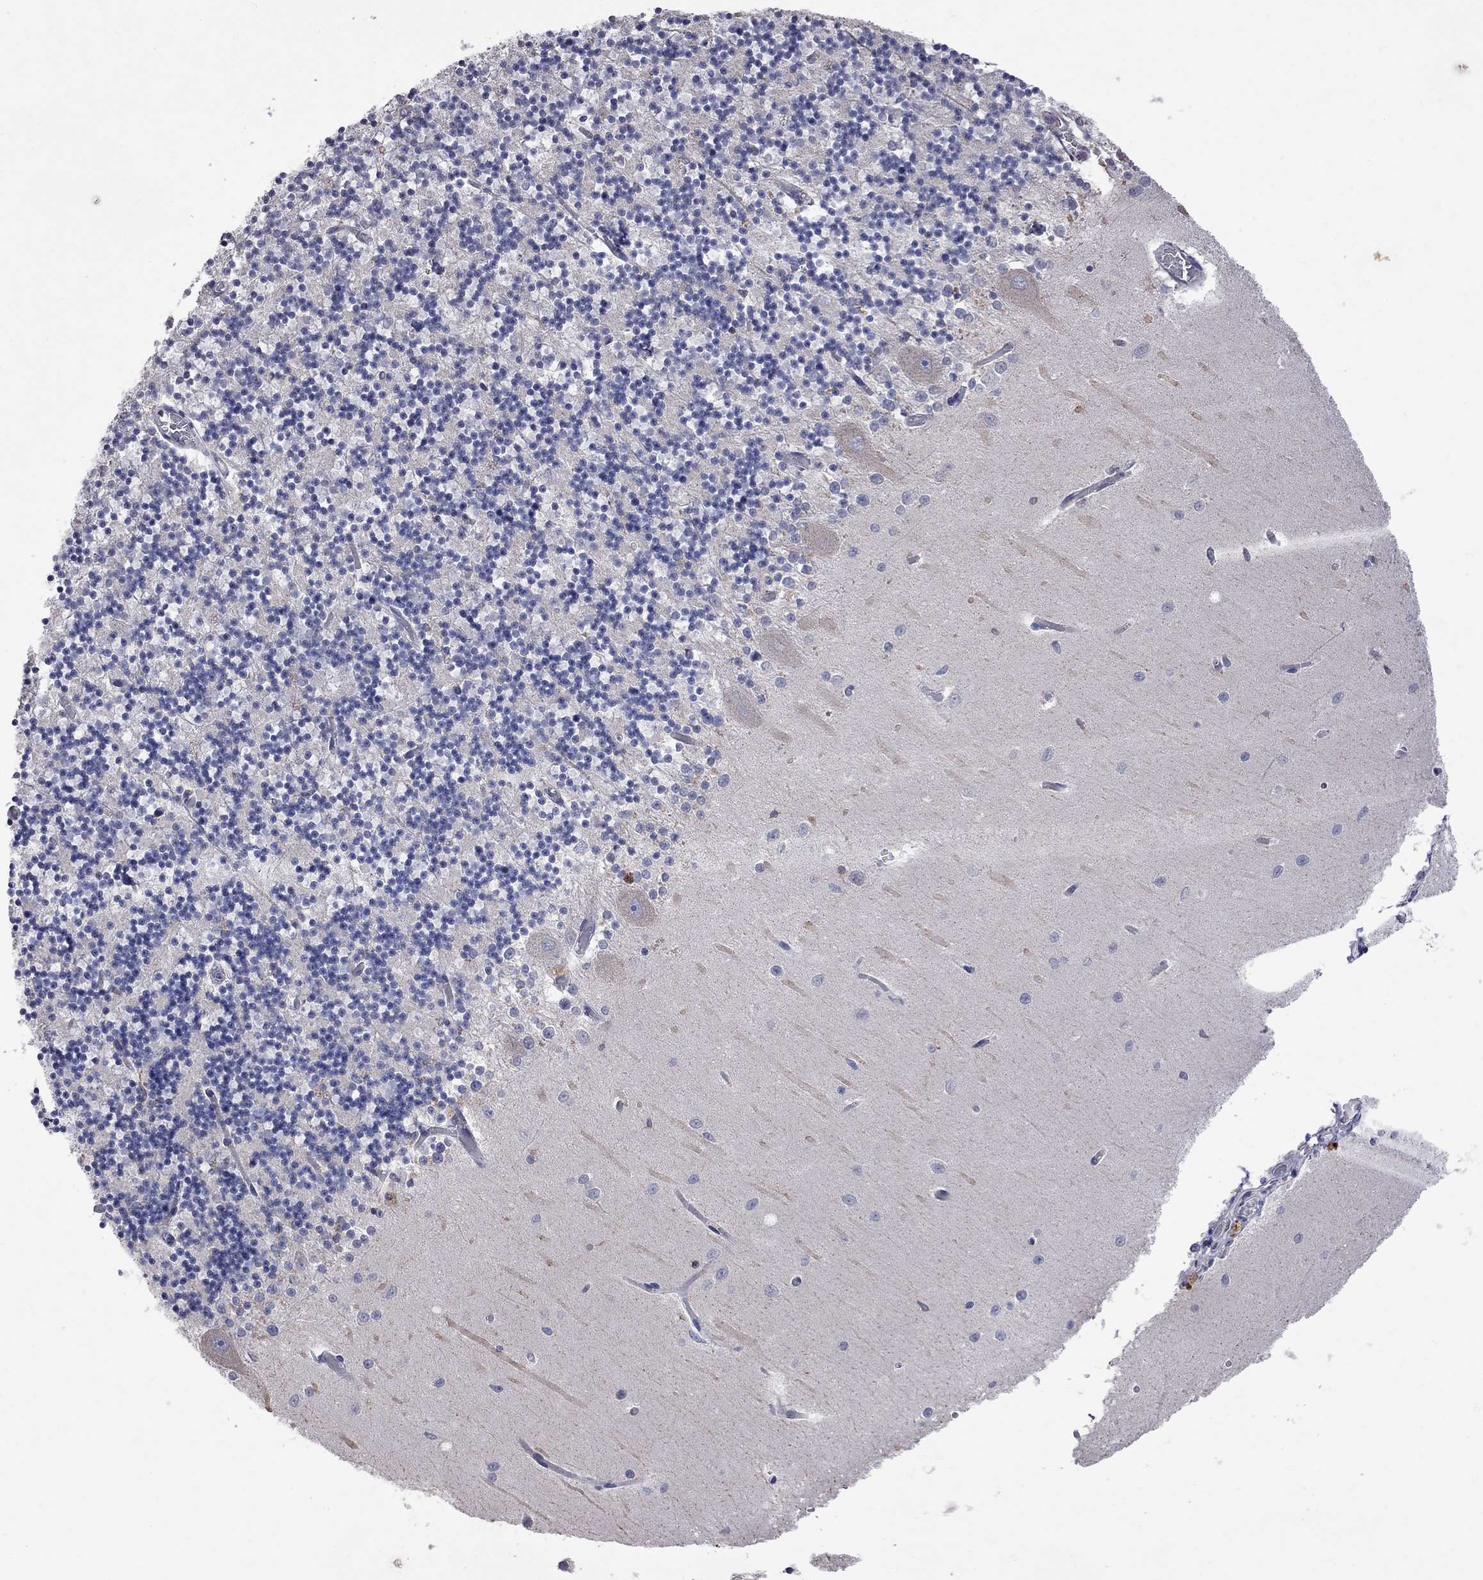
{"staining": {"intensity": "negative", "quantity": "none", "location": "none"}, "tissue": "cerebellum", "cell_type": "Cells in granular layer", "image_type": "normal", "snomed": [{"axis": "morphology", "description": "Normal tissue, NOS"}, {"axis": "topography", "description": "Cerebellum"}], "caption": "Protein analysis of normal cerebellum exhibits no significant expression in cells in granular layer. (IHC, brightfield microscopy, high magnification).", "gene": "ABI3", "patient": {"sex": "female", "age": 64}}